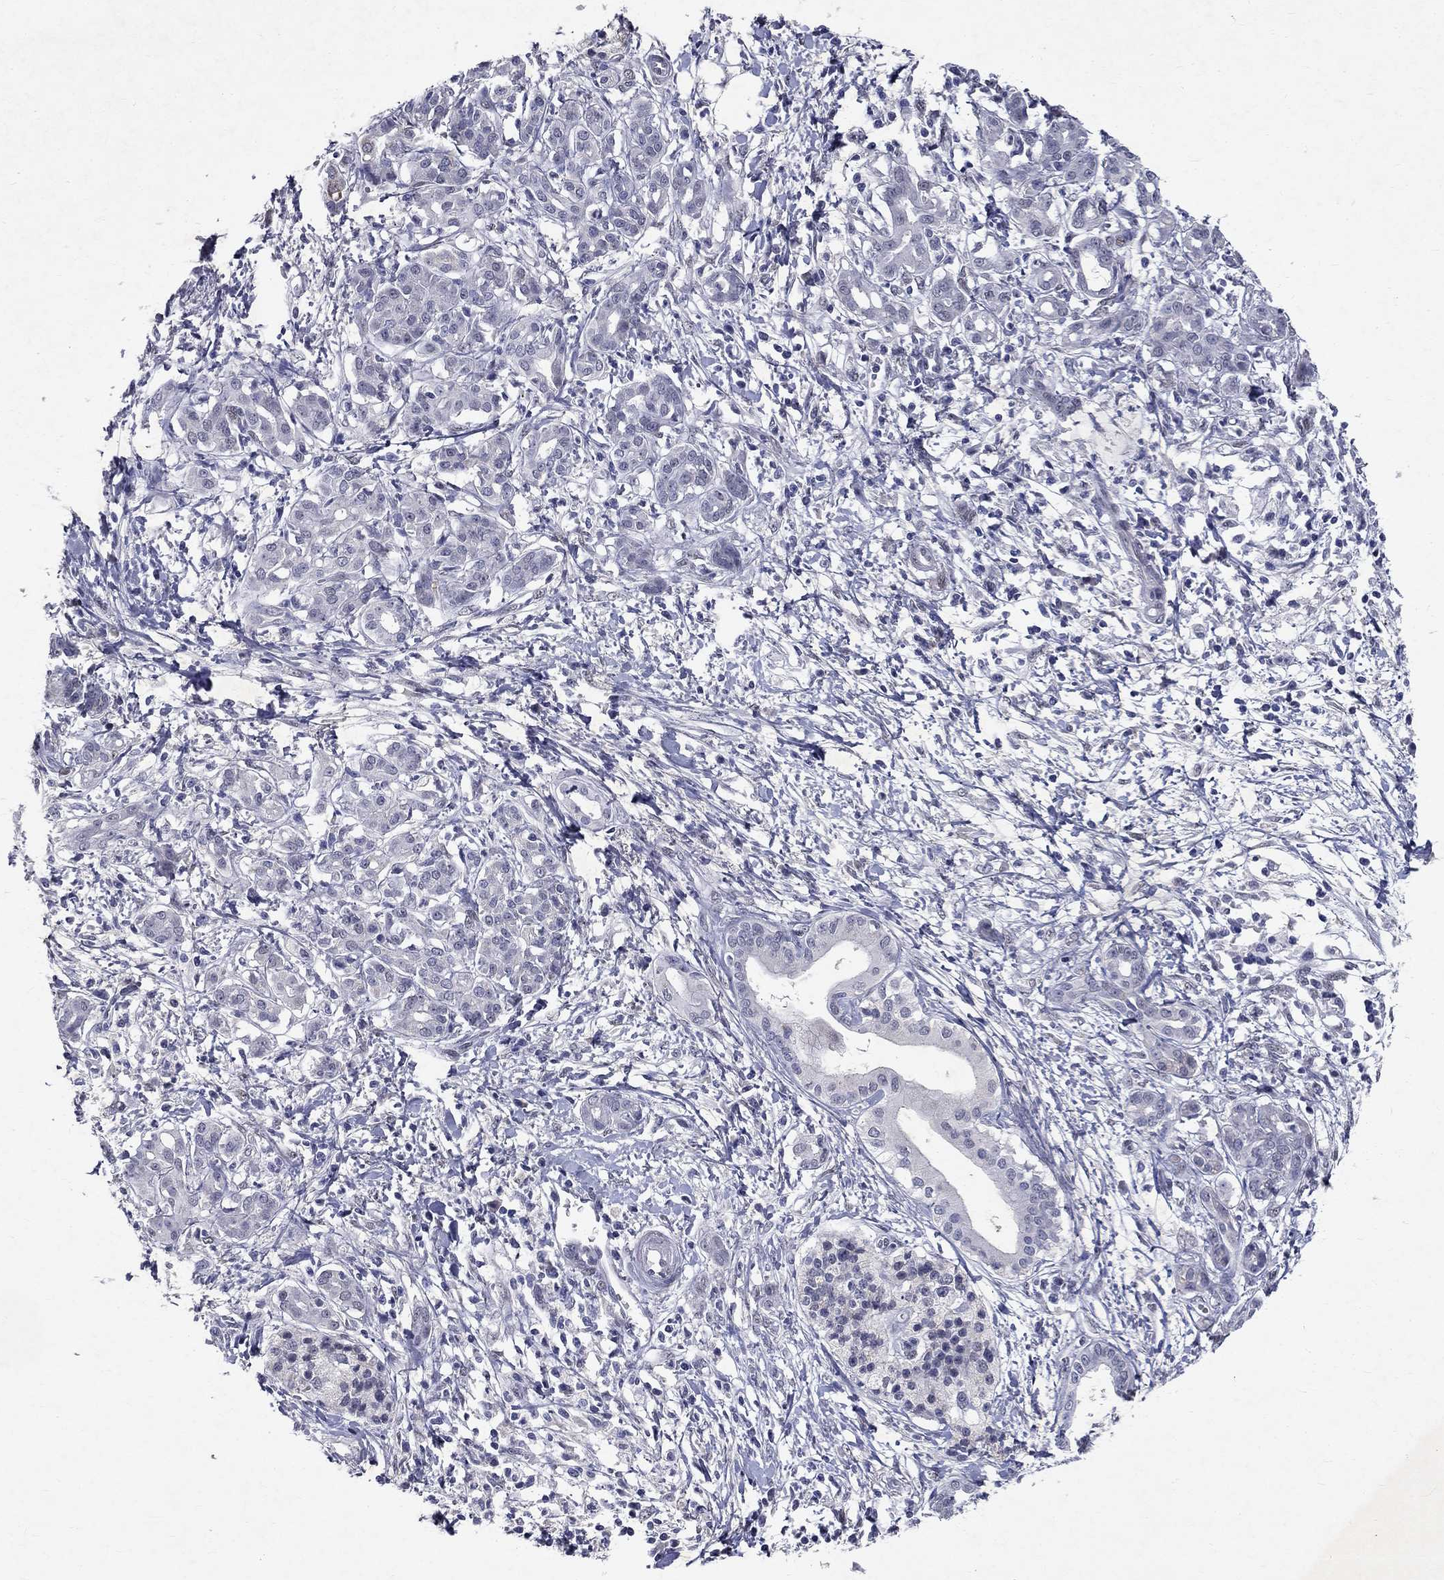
{"staining": {"intensity": "negative", "quantity": "none", "location": "none"}, "tissue": "pancreatic cancer", "cell_type": "Tumor cells", "image_type": "cancer", "snomed": [{"axis": "morphology", "description": "Adenocarcinoma, NOS"}, {"axis": "topography", "description": "Pancreas"}], "caption": "DAB immunohistochemical staining of pancreatic adenocarcinoma demonstrates no significant expression in tumor cells.", "gene": "RBFOX1", "patient": {"sex": "male", "age": 72}}